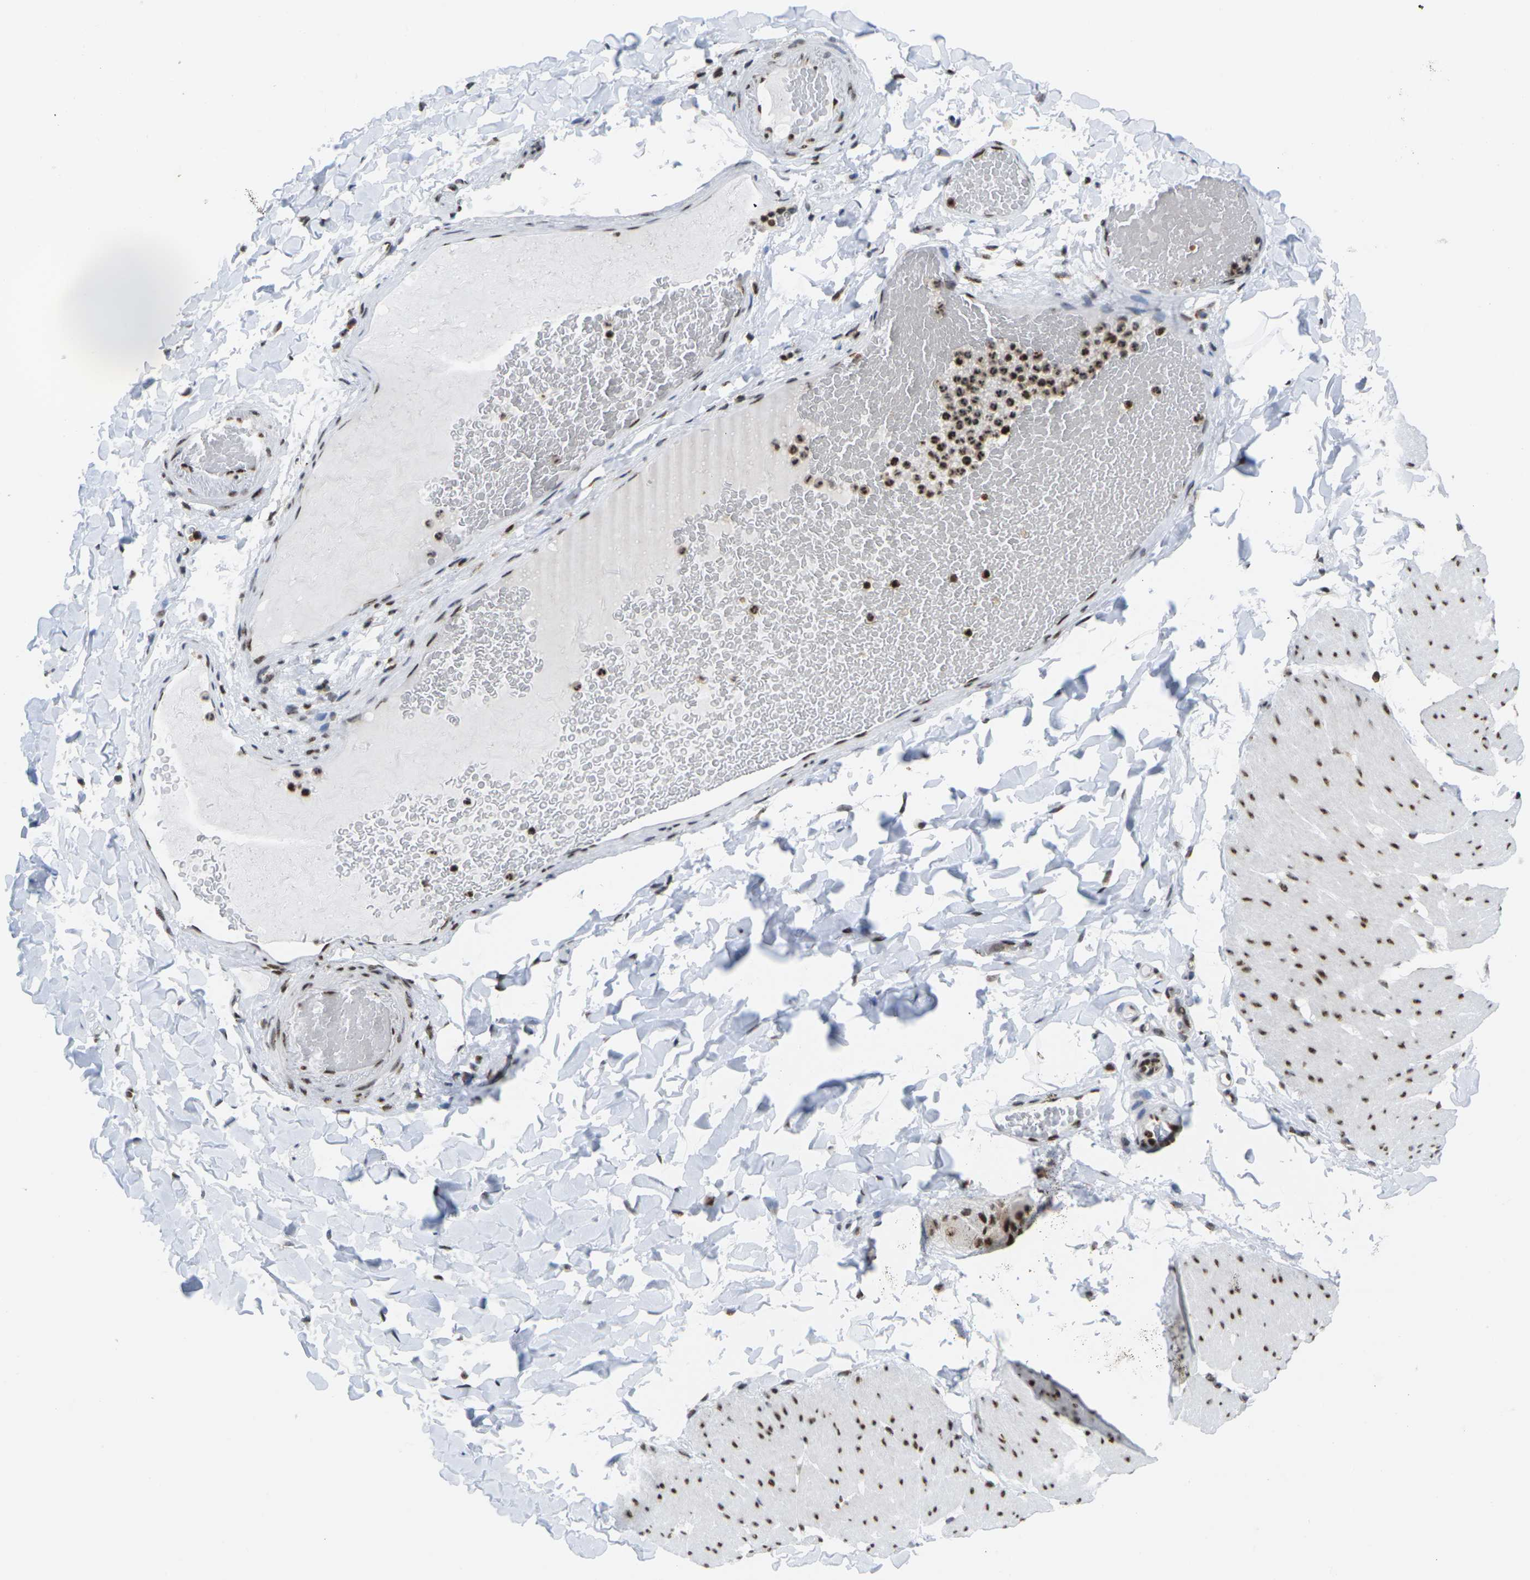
{"staining": {"intensity": "strong", "quantity": ">75%", "location": "nuclear"}, "tissue": "smooth muscle", "cell_type": "Smooth muscle cells", "image_type": "normal", "snomed": [{"axis": "morphology", "description": "Normal tissue, NOS"}, {"axis": "topography", "description": "Smooth muscle"}, {"axis": "topography", "description": "Colon"}], "caption": "IHC staining of unremarkable smooth muscle, which shows high levels of strong nuclear staining in approximately >75% of smooth muscle cells indicating strong nuclear protein staining. The staining was performed using DAB (3,3'-diaminobenzidine) (brown) for protein detection and nuclei were counterstained in hematoxylin (blue).", "gene": "MAGOH", "patient": {"sex": "male", "age": 67}}